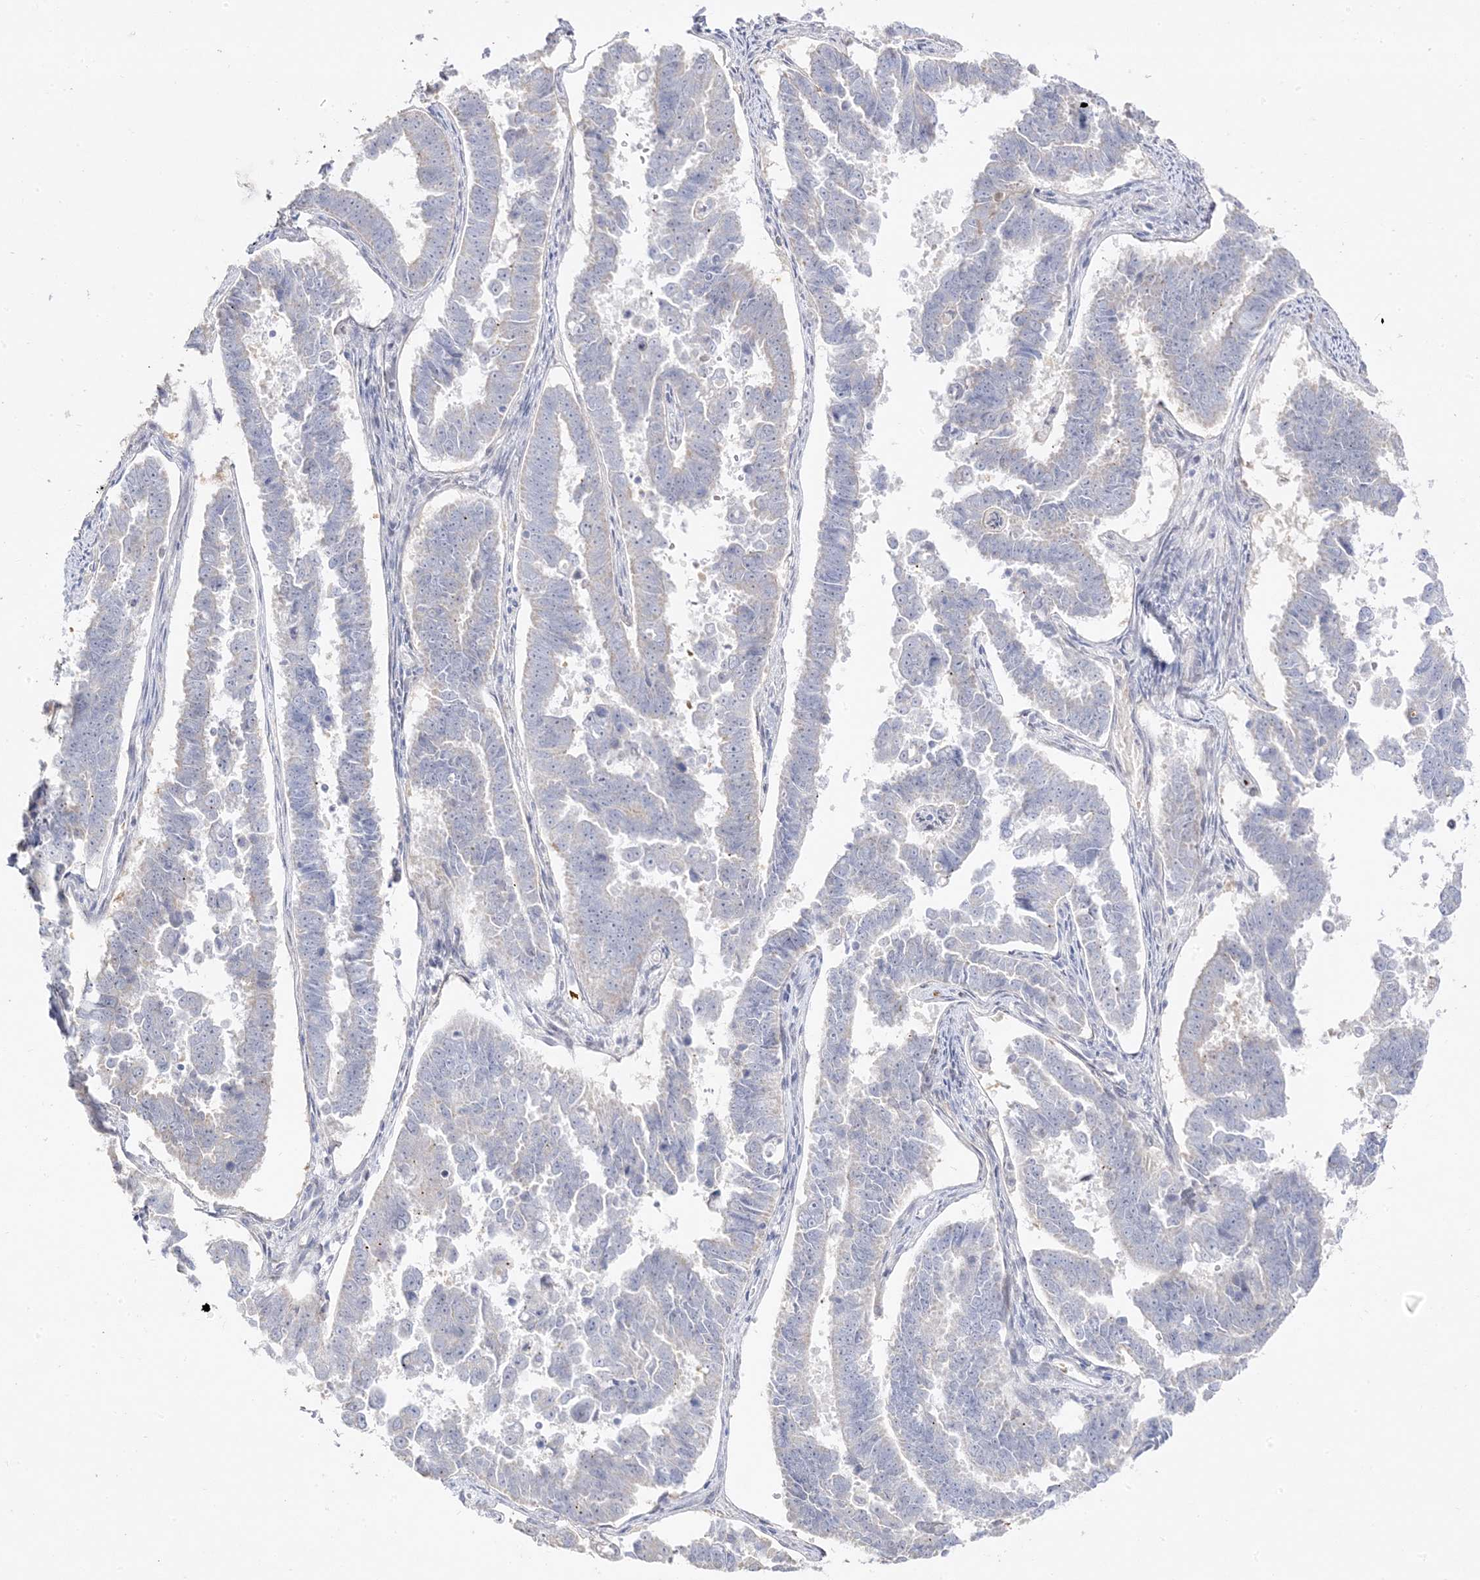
{"staining": {"intensity": "negative", "quantity": "none", "location": "none"}, "tissue": "endometrial cancer", "cell_type": "Tumor cells", "image_type": "cancer", "snomed": [{"axis": "morphology", "description": "Adenocarcinoma, NOS"}, {"axis": "topography", "description": "Endometrium"}], "caption": "Tumor cells are negative for protein expression in human endometrial cancer (adenocarcinoma).", "gene": "TRANK1", "patient": {"sex": "female", "age": 75}}